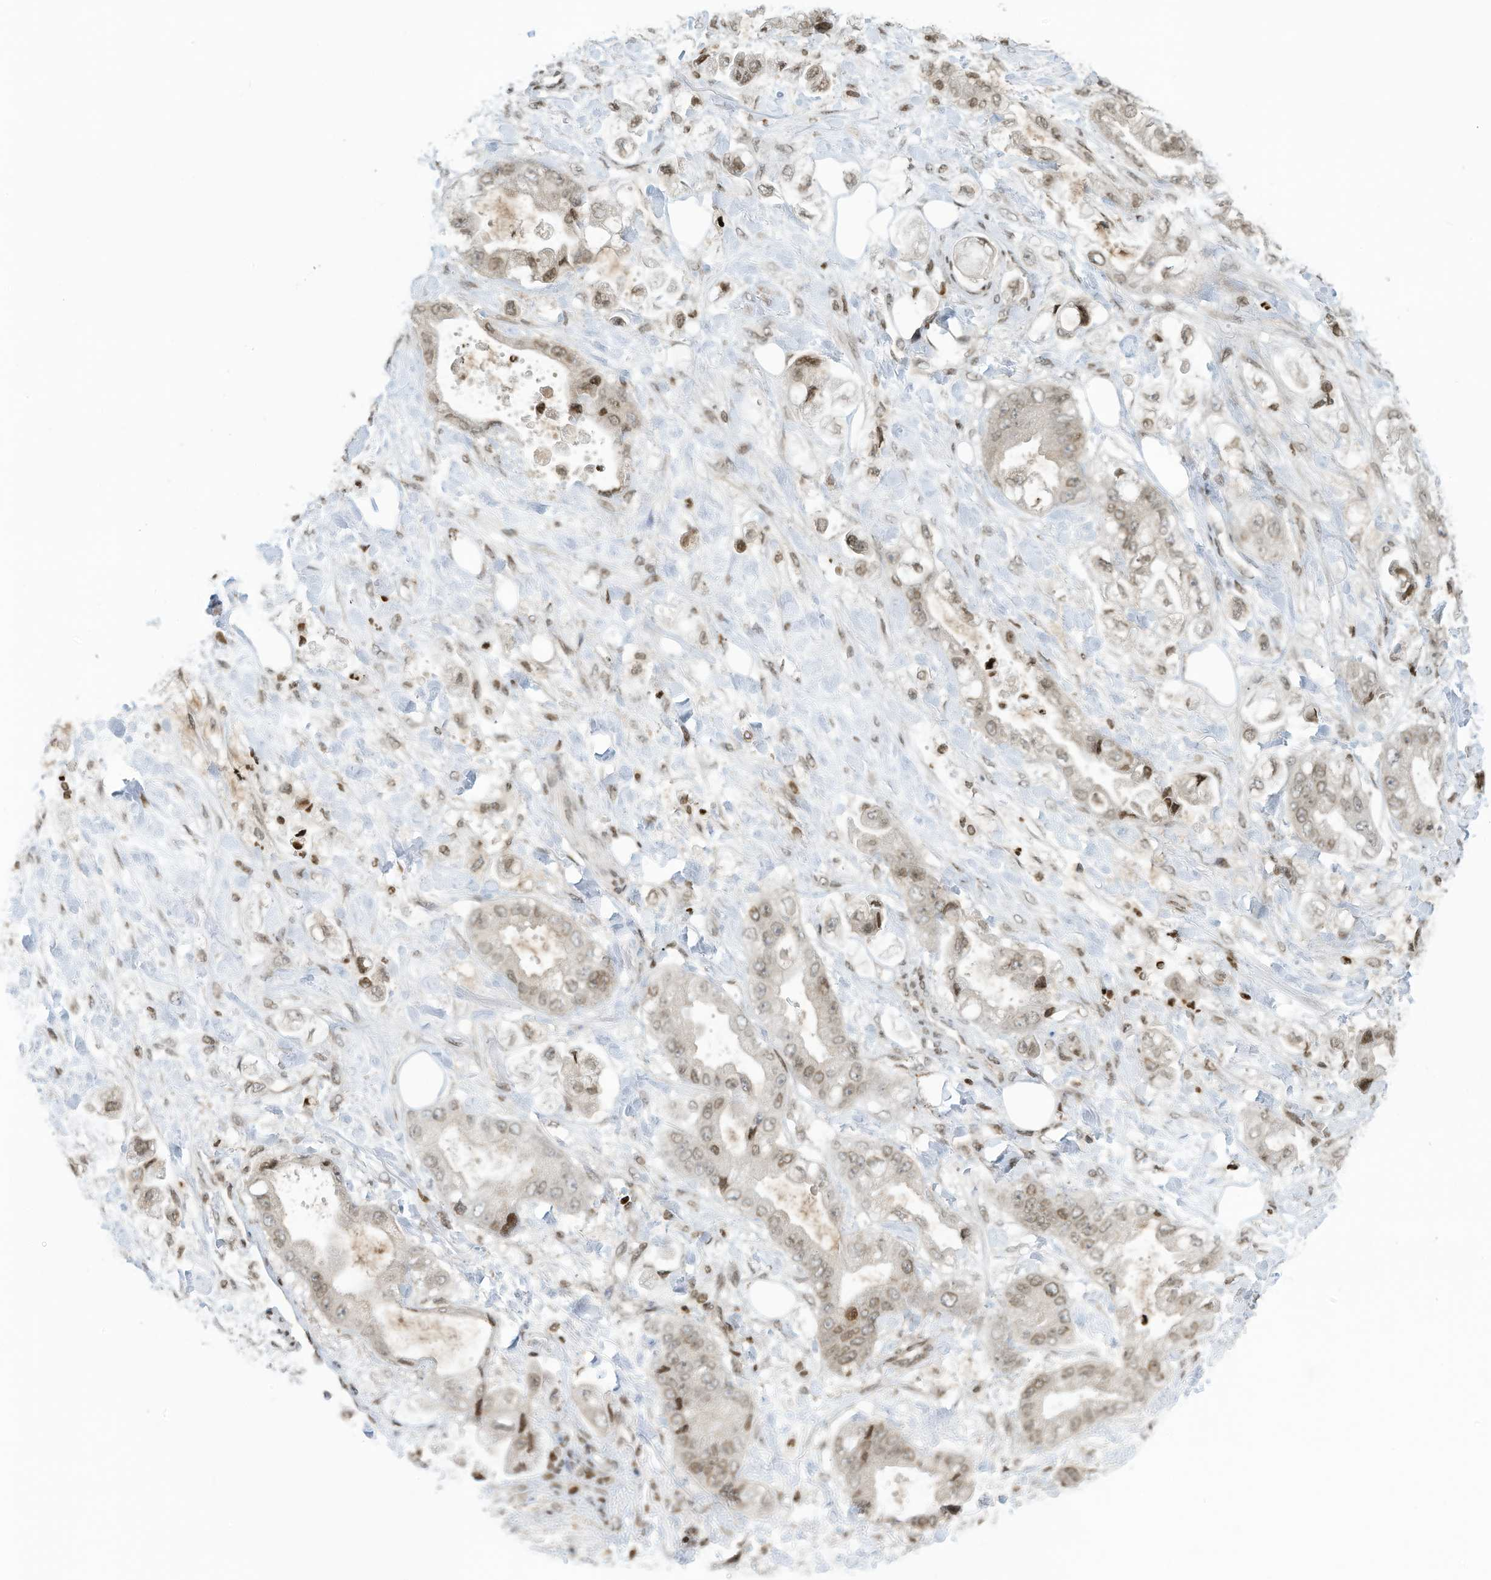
{"staining": {"intensity": "moderate", "quantity": "25%-75%", "location": "nuclear"}, "tissue": "stomach cancer", "cell_type": "Tumor cells", "image_type": "cancer", "snomed": [{"axis": "morphology", "description": "Adenocarcinoma, NOS"}, {"axis": "topography", "description": "Stomach"}], "caption": "Immunohistochemical staining of human stomach cancer displays medium levels of moderate nuclear protein staining in about 25%-75% of tumor cells. (IHC, brightfield microscopy, high magnification).", "gene": "ADI1", "patient": {"sex": "male", "age": 62}}